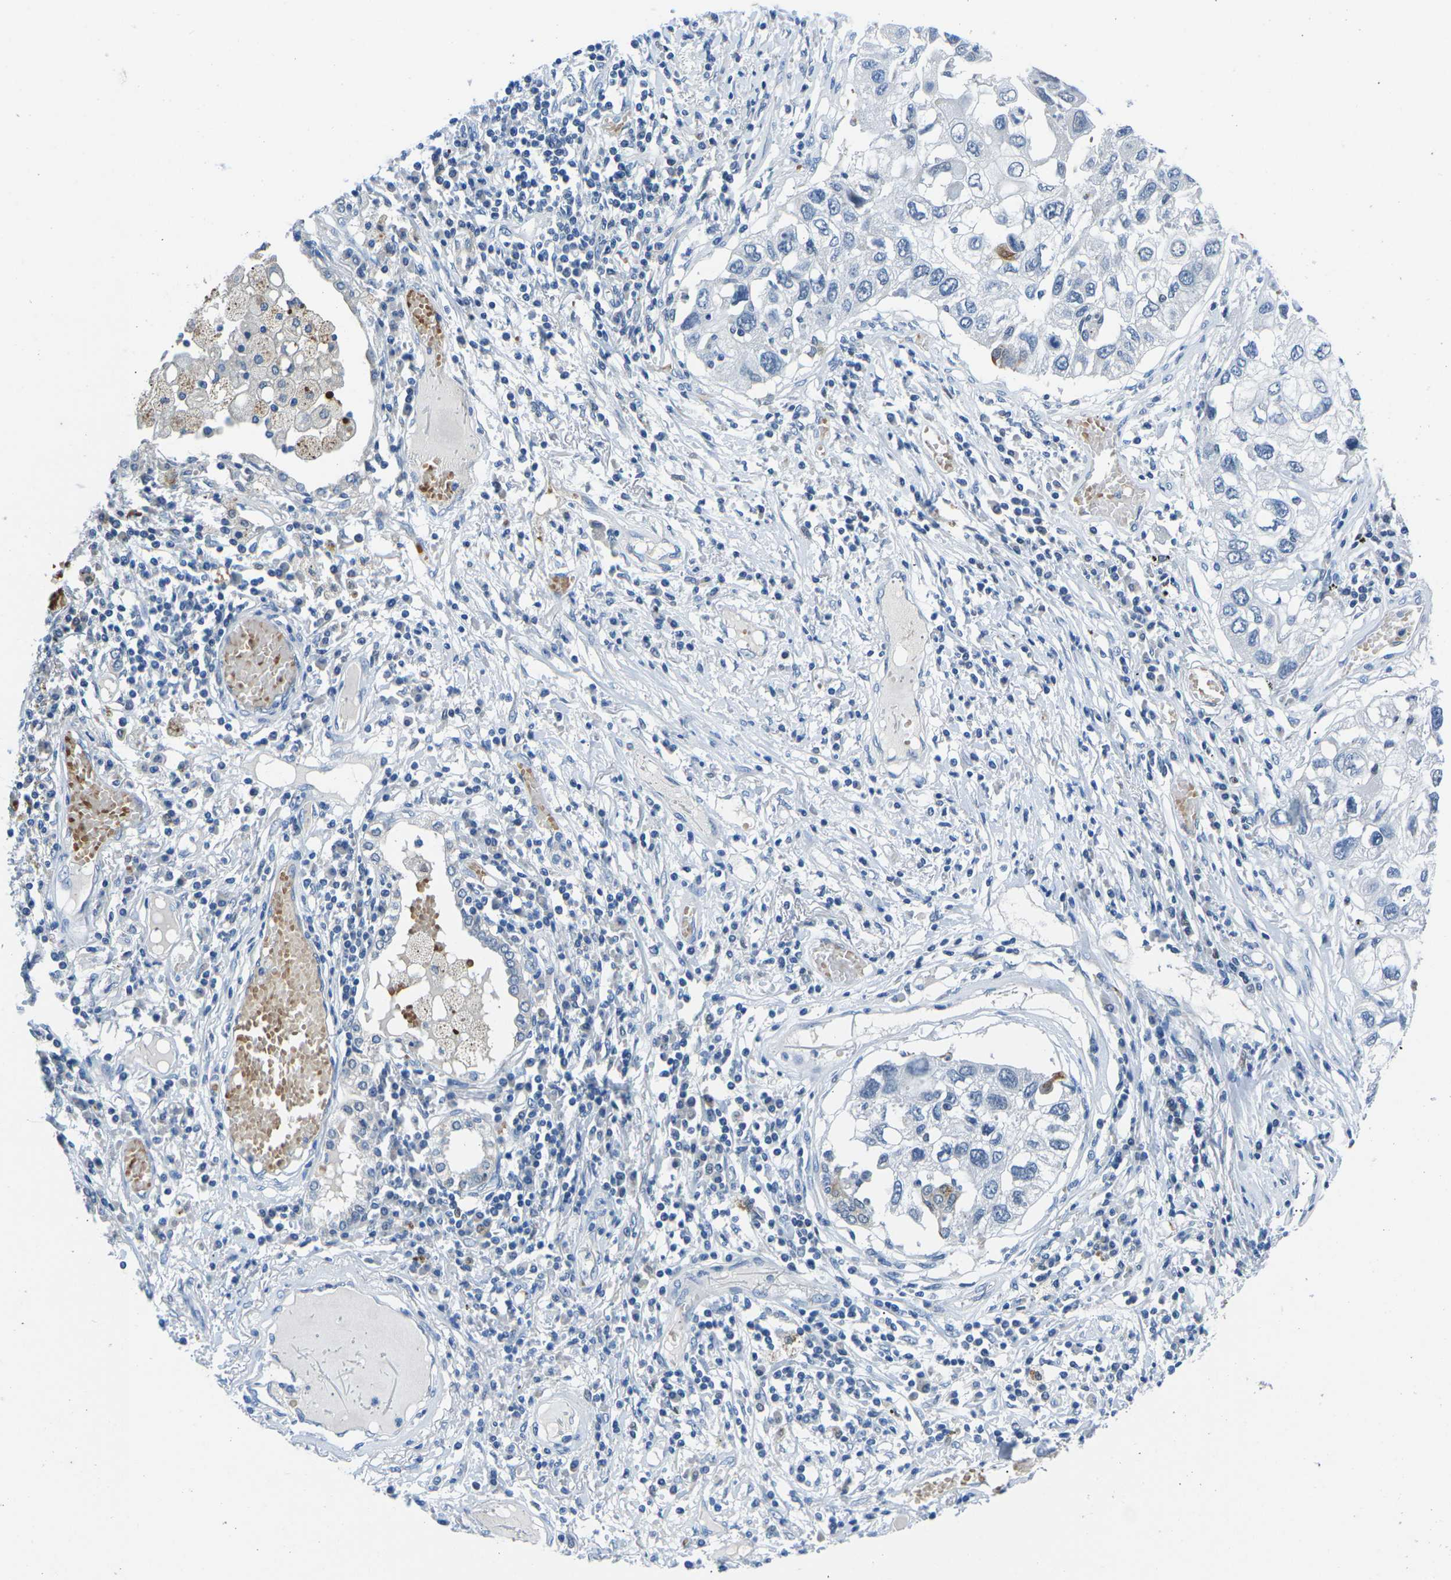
{"staining": {"intensity": "weak", "quantity": "<25%", "location": "cytoplasmic/membranous"}, "tissue": "lung cancer", "cell_type": "Tumor cells", "image_type": "cancer", "snomed": [{"axis": "morphology", "description": "Squamous cell carcinoma, NOS"}, {"axis": "topography", "description": "Lung"}], "caption": "This is an IHC histopathology image of lung cancer. There is no positivity in tumor cells.", "gene": "TM6SF1", "patient": {"sex": "male", "age": 71}}